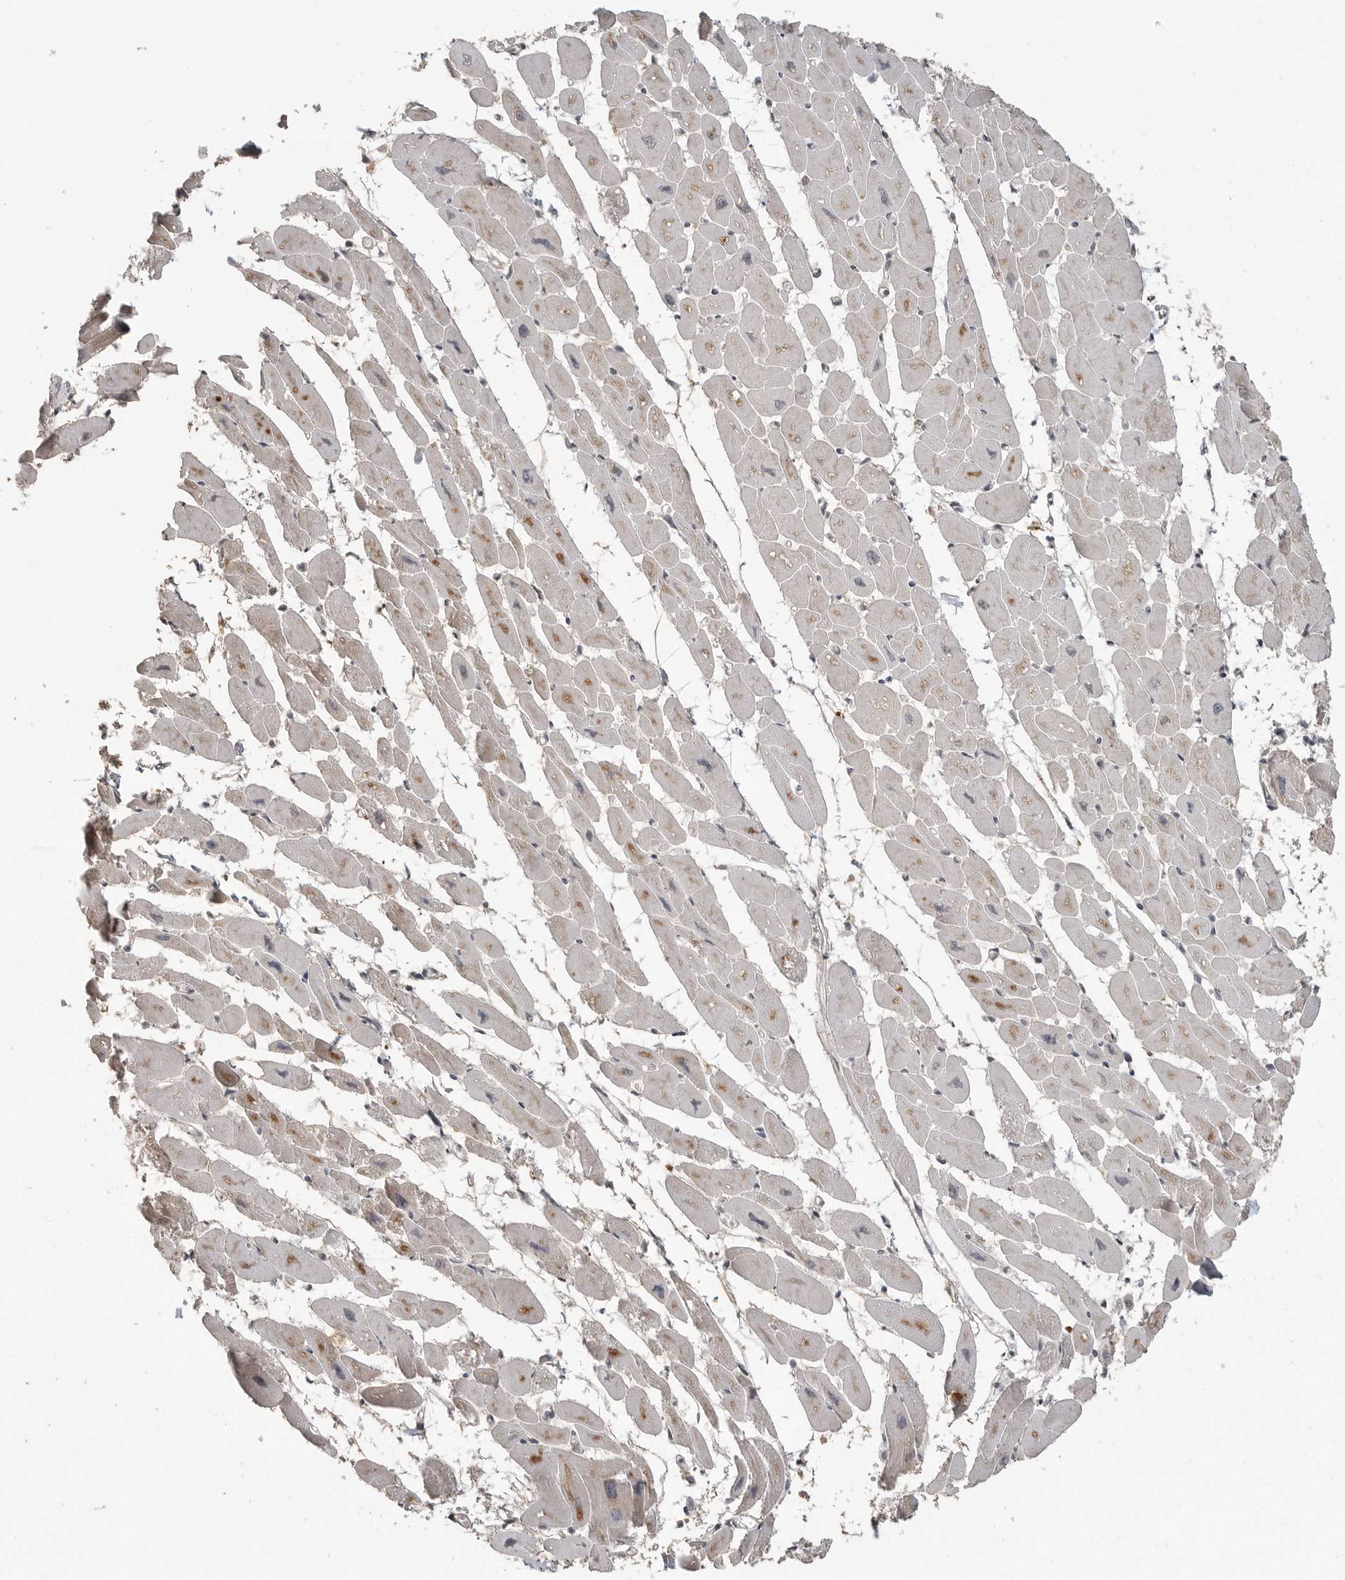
{"staining": {"intensity": "strong", "quantity": "25%-75%", "location": "cytoplasmic/membranous"}, "tissue": "heart muscle", "cell_type": "Cardiomyocytes", "image_type": "normal", "snomed": [{"axis": "morphology", "description": "Normal tissue, NOS"}, {"axis": "topography", "description": "Heart"}], "caption": "This histopathology image exhibits IHC staining of normal heart muscle, with high strong cytoplasmic/membranous expression in about 25%-75% of cardiomyocytes.", "gene": "SMG8", "patient": {"sex": "female", "age": 54}}